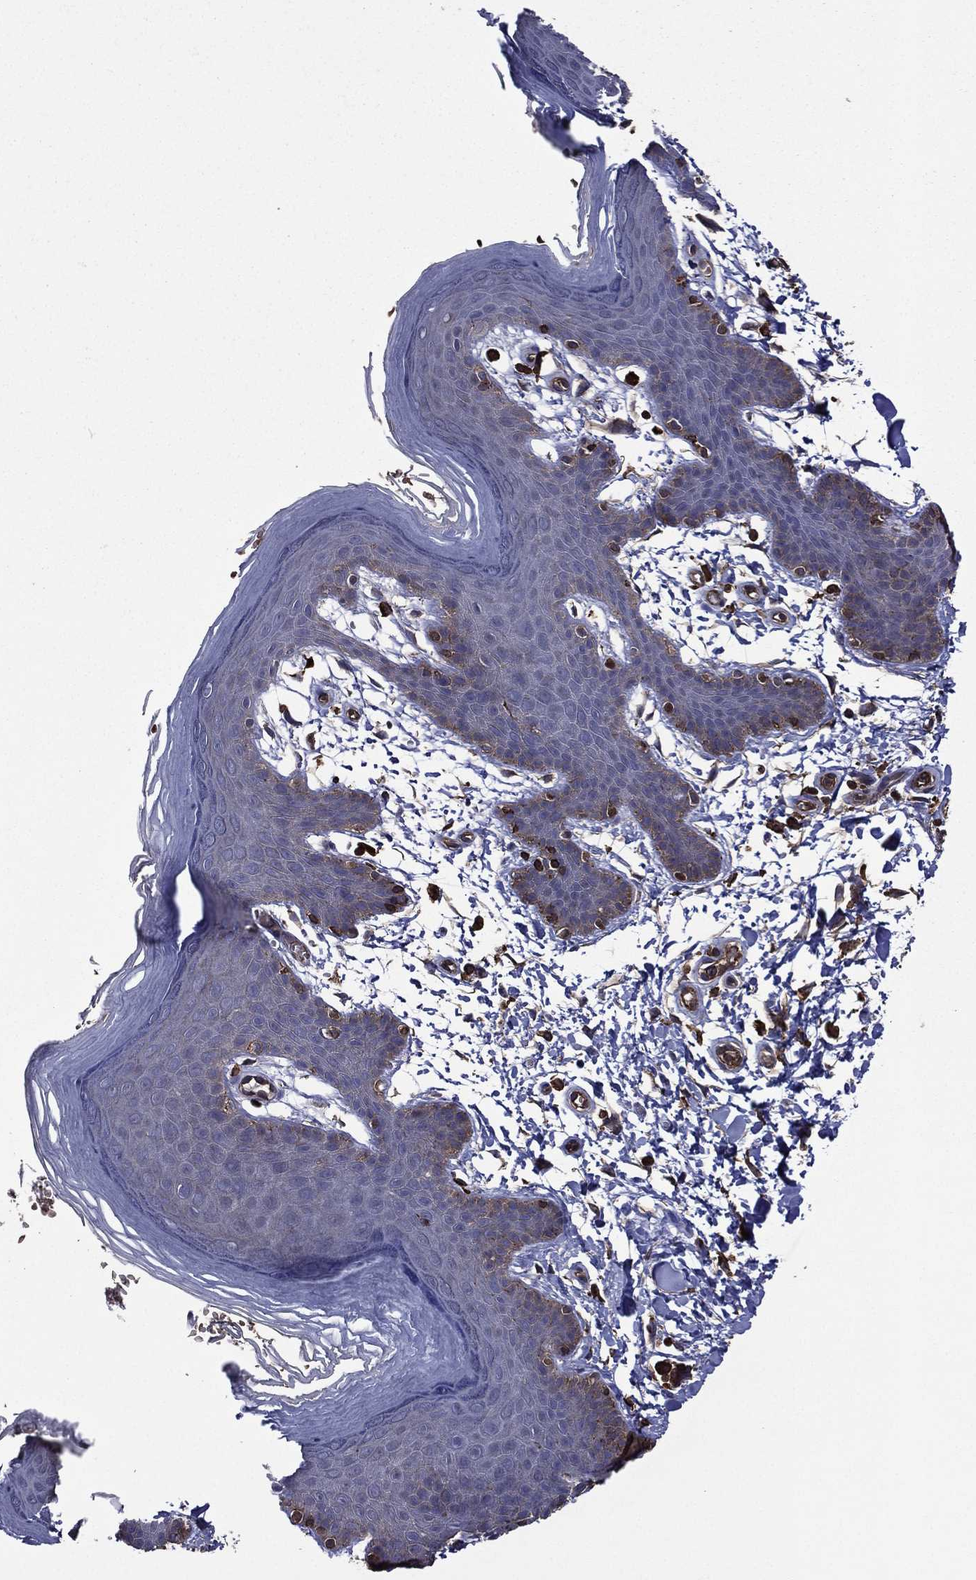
{"staining": {"intensity": "weak", "quantity": "<25%", "location": "cytoplasmic/membranous"}, "tissue": "skin", "cell_type": "Epidermal cells", "image_type": "normal", "snomed": [{"axis": "morphology", "description": "Normal tissue, NOS"}, {"axis": "topography", "description": "Anal"}], "caption": "Protein analysis of benign skin exhibits no significant staining in epidermal cells. (Brightfield microscopy of DAB immunohistochemistry at high magnification).", "gene": "PLPP3", "patient": {"sex": "male", "age": 53}}